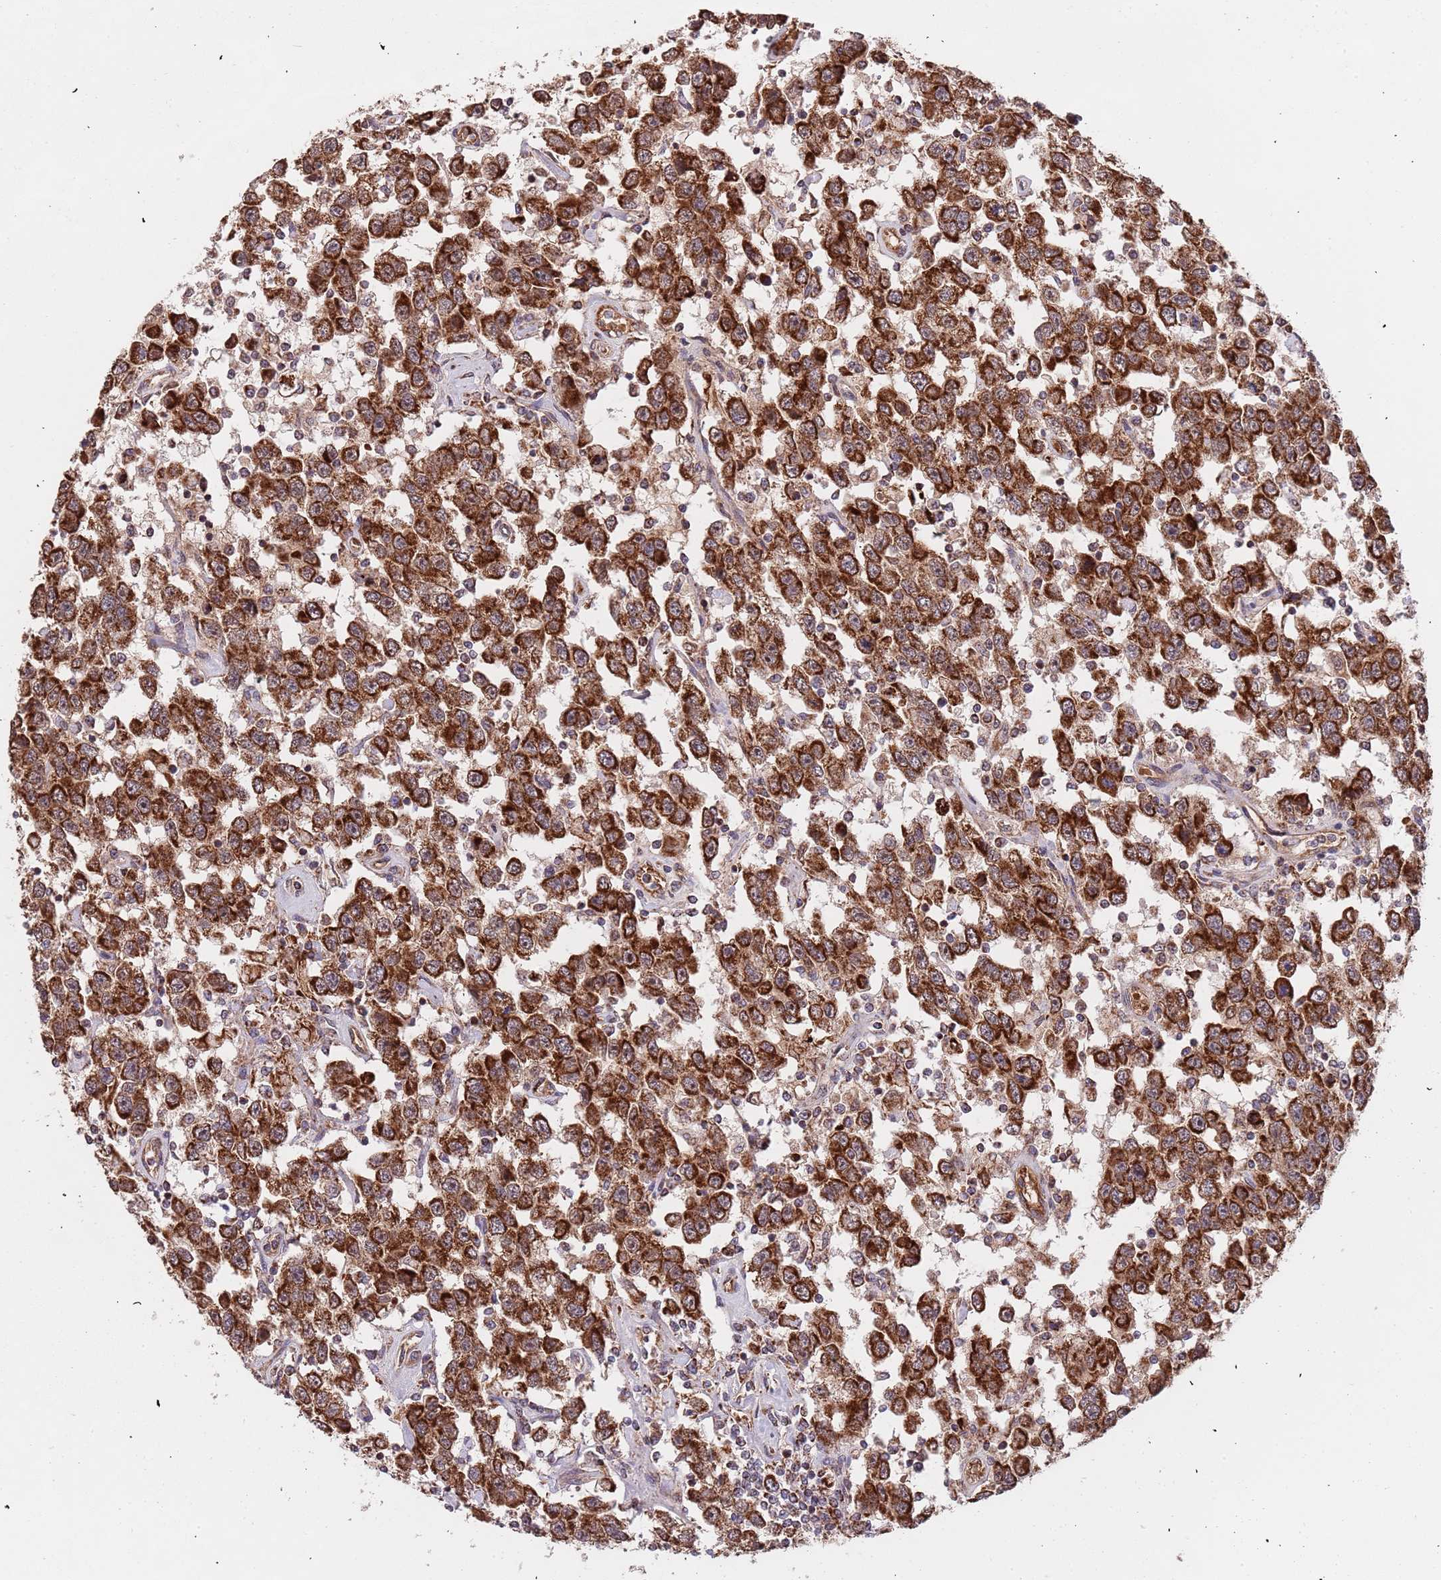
{"staining": {"intensity": "strong", "quantity": ">75%", "location": "cytoplasmic/membranous"}, "tissue": "testis cancer", "cell_type": "Tumor cells", "image_type": "cancer", "snomed": [{"axis": "morphology", "description": "Seminoma, NOS"}, {"axis": "topography", "description": "Testis"}], "caption": "Immunohistochemistry (IHC) image of human testis cancer stained for a protein (brown), which reveals high levels of strong cytoplasmic/membranous expression in approximately >75% of tumor cells.", "gene": "DCHS1", "patient": {"sex": "male", "age": 41}}